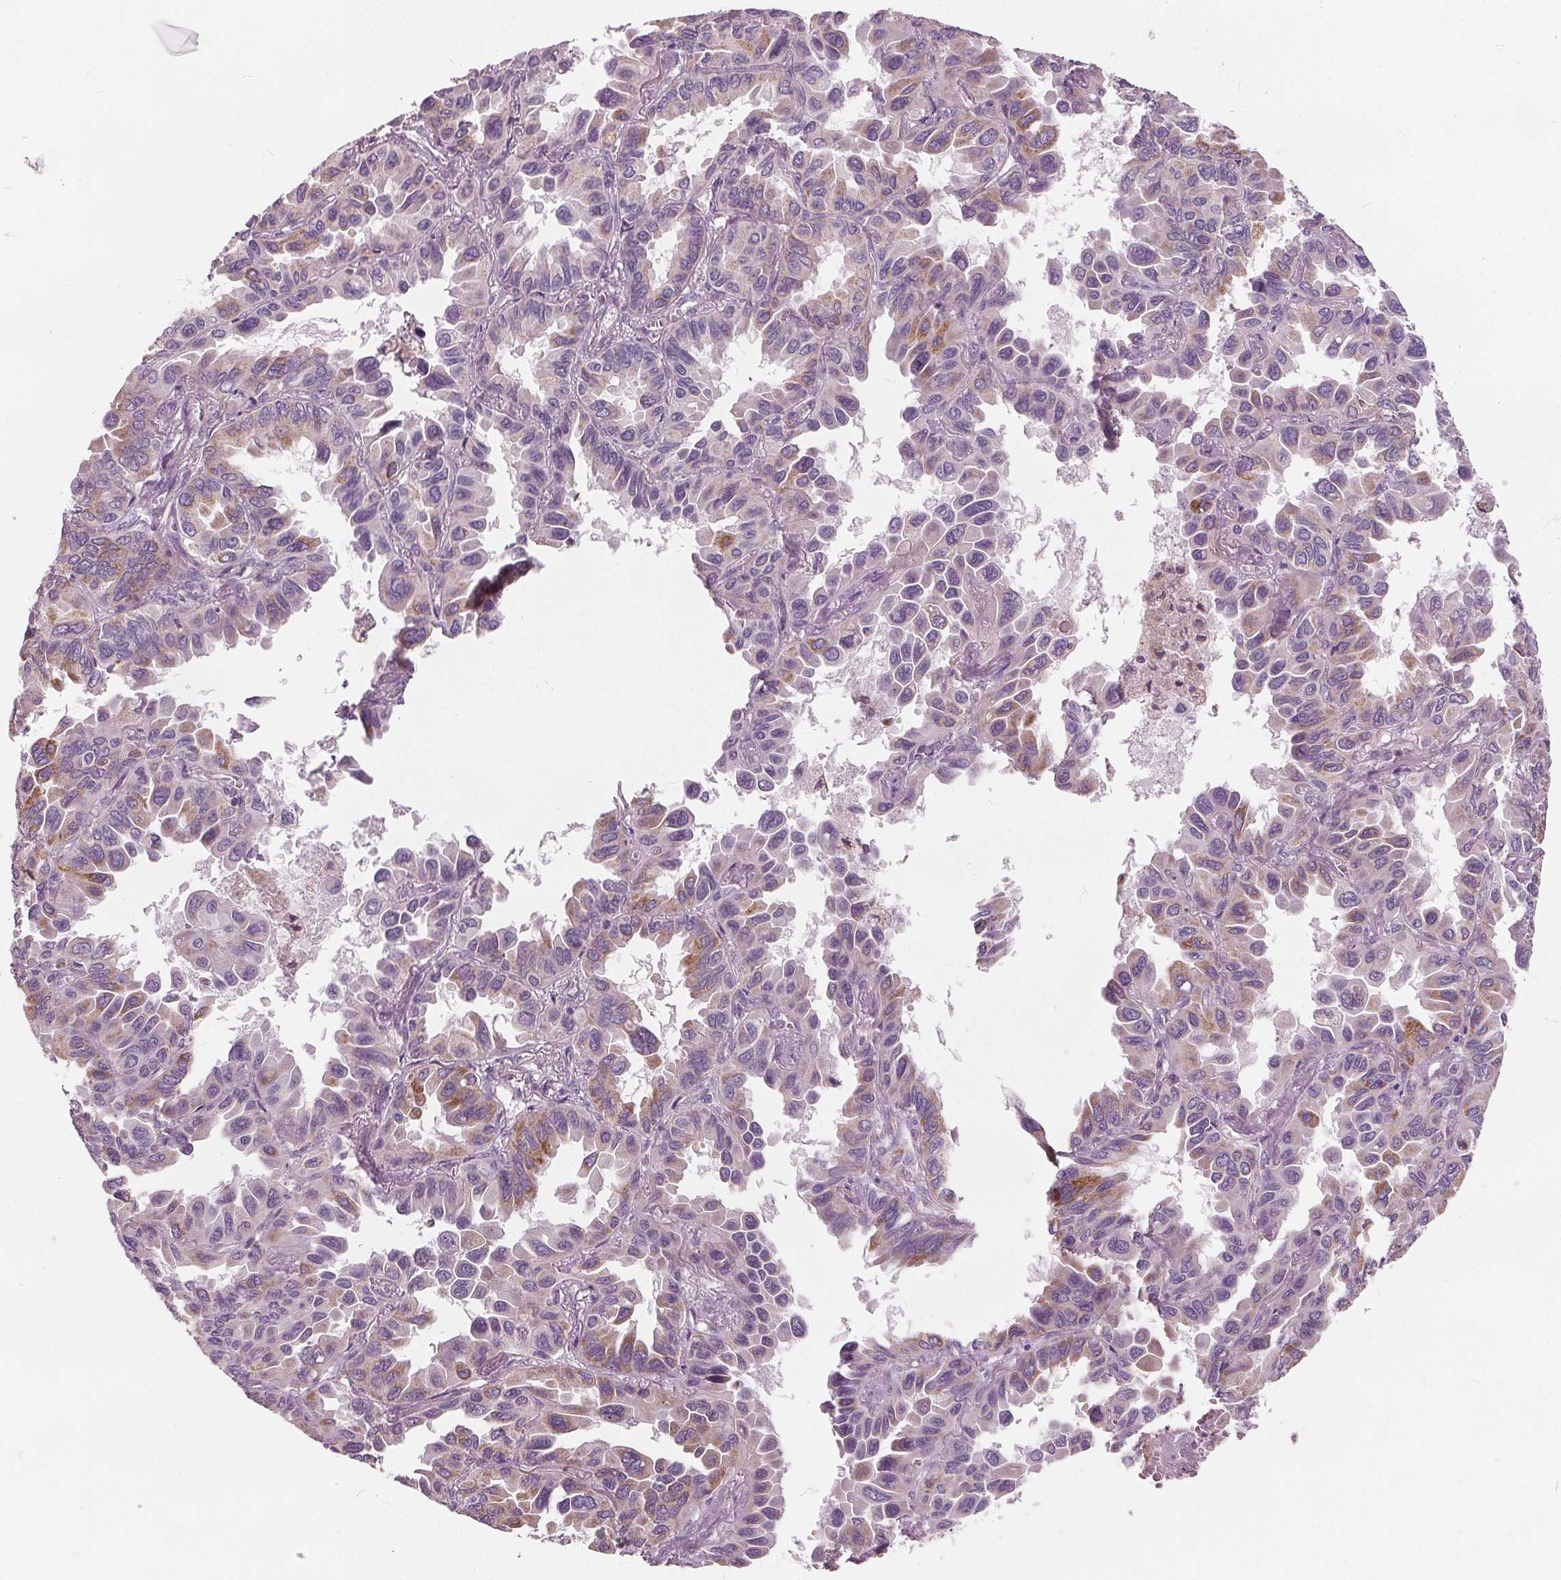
{"staining": {"intensity": "weak", "quantity": "<25%", "location": "cytoplasmic/membranous"}, "tissue": "lung cancer", "cell_type": "Tumor cells", "image_type": "cancer", "snomed": [{"axis": "morphology", "description": "Adenocarcinoma, NOS"}, {"axis": "topography", "description": "Lung"}], "caption": "There is no significant positivity in tumor cells of lung cancer.", "gene": "ECI2", "patient": {"sex": "male", "age": 64}}